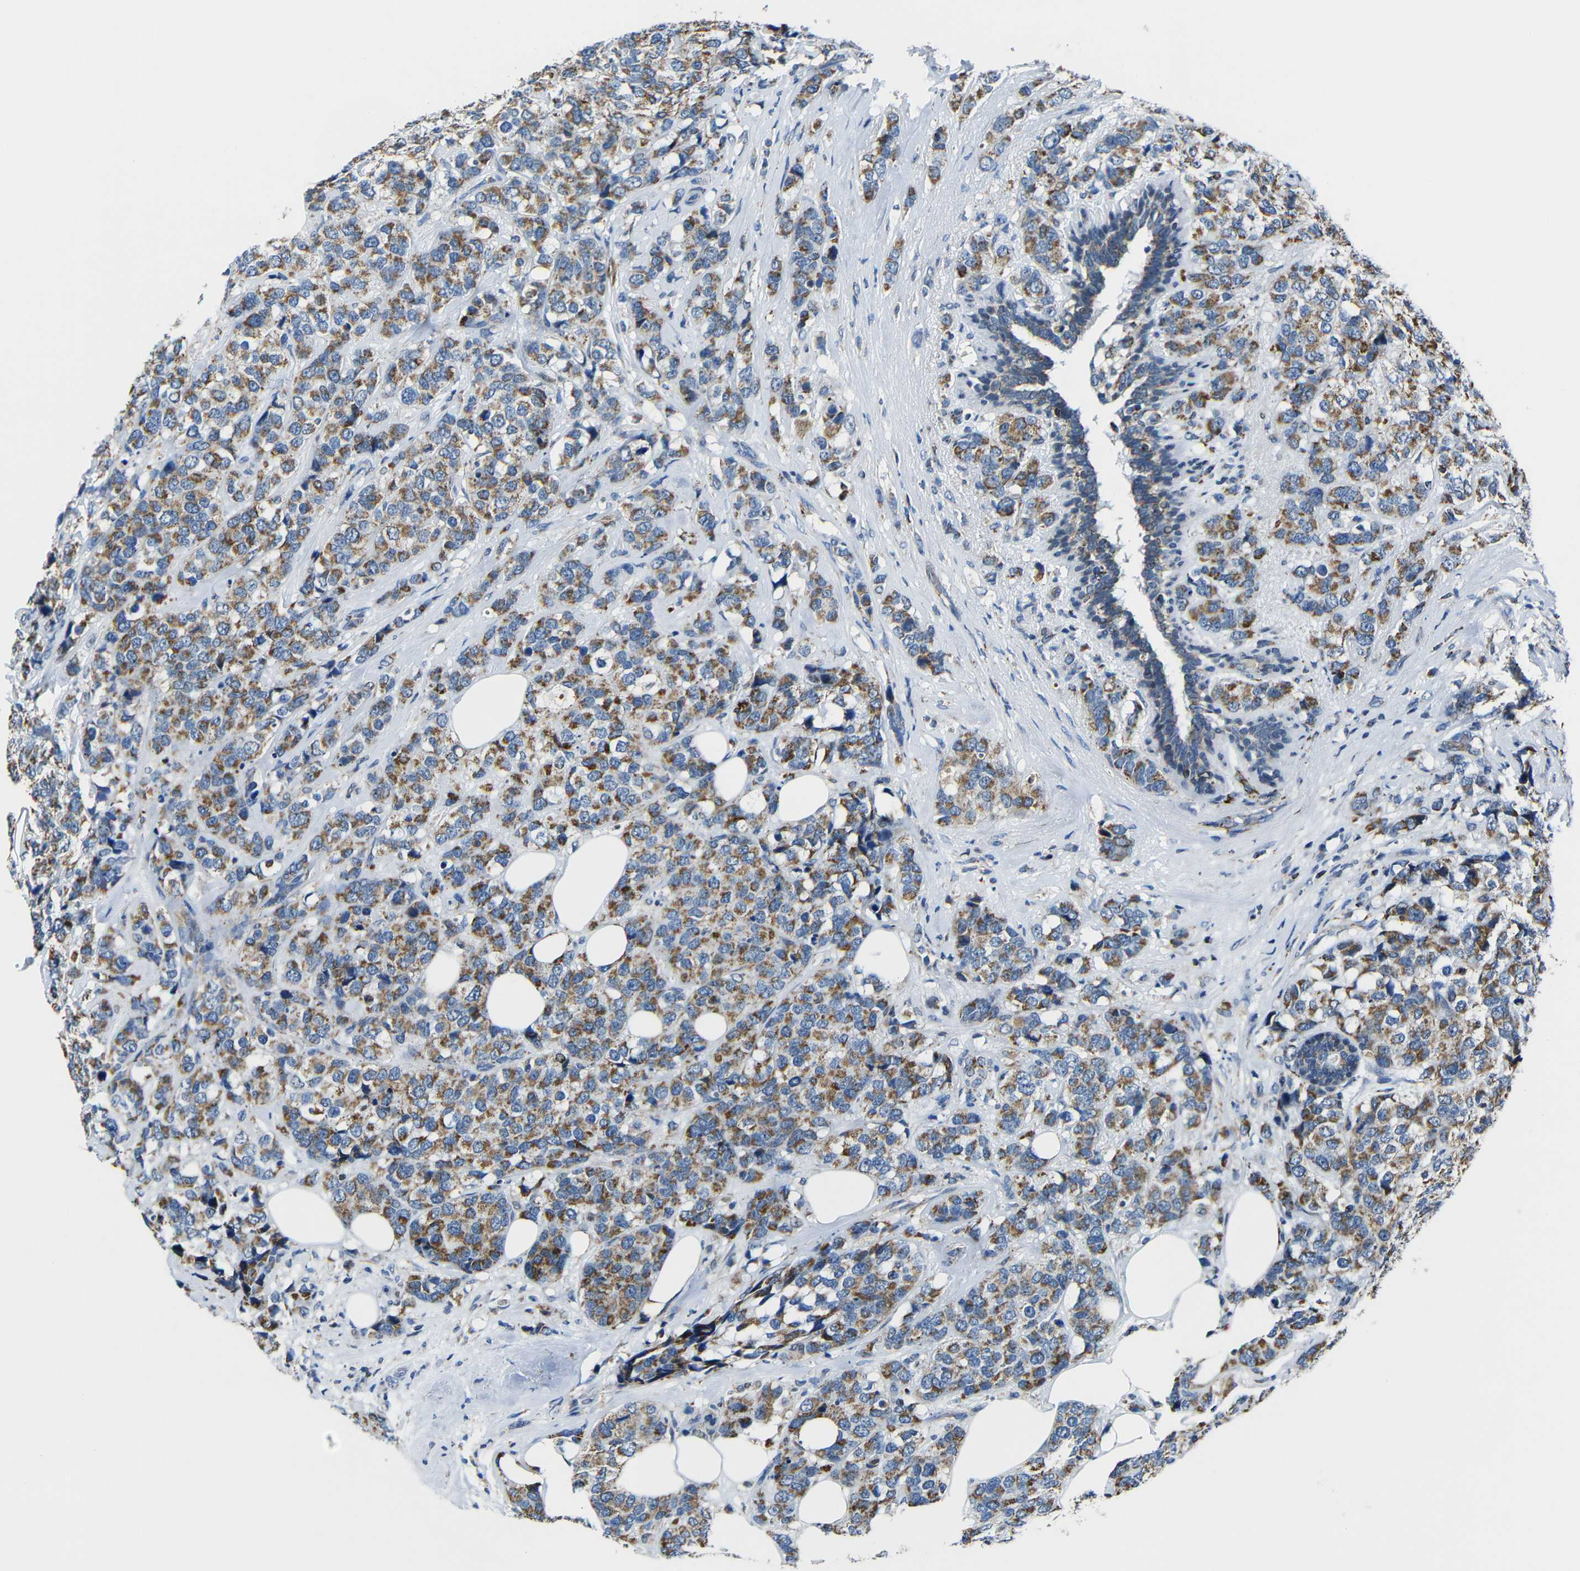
{"staining": {"intensity": "moderate", "quantity": ">75%", "location": "cytoplasmic/membranous"}, "tissue": "breast cancer", "cell_type": "Tumor cells", "image_type": "cancer", "snomed": [{"axis": "morphology", "description": "Lobular carcinoma"}, {"axis": "topography", "description": "Breast"}], "caption": "Human breast lobular carcinoma stained with a brown dye demonstrates moderate cytoplasmic/membranous positive expression in approximately >75% of tumor cells.", "gene": "CA5B", "patient": {"sex": "female", "age": 59}}